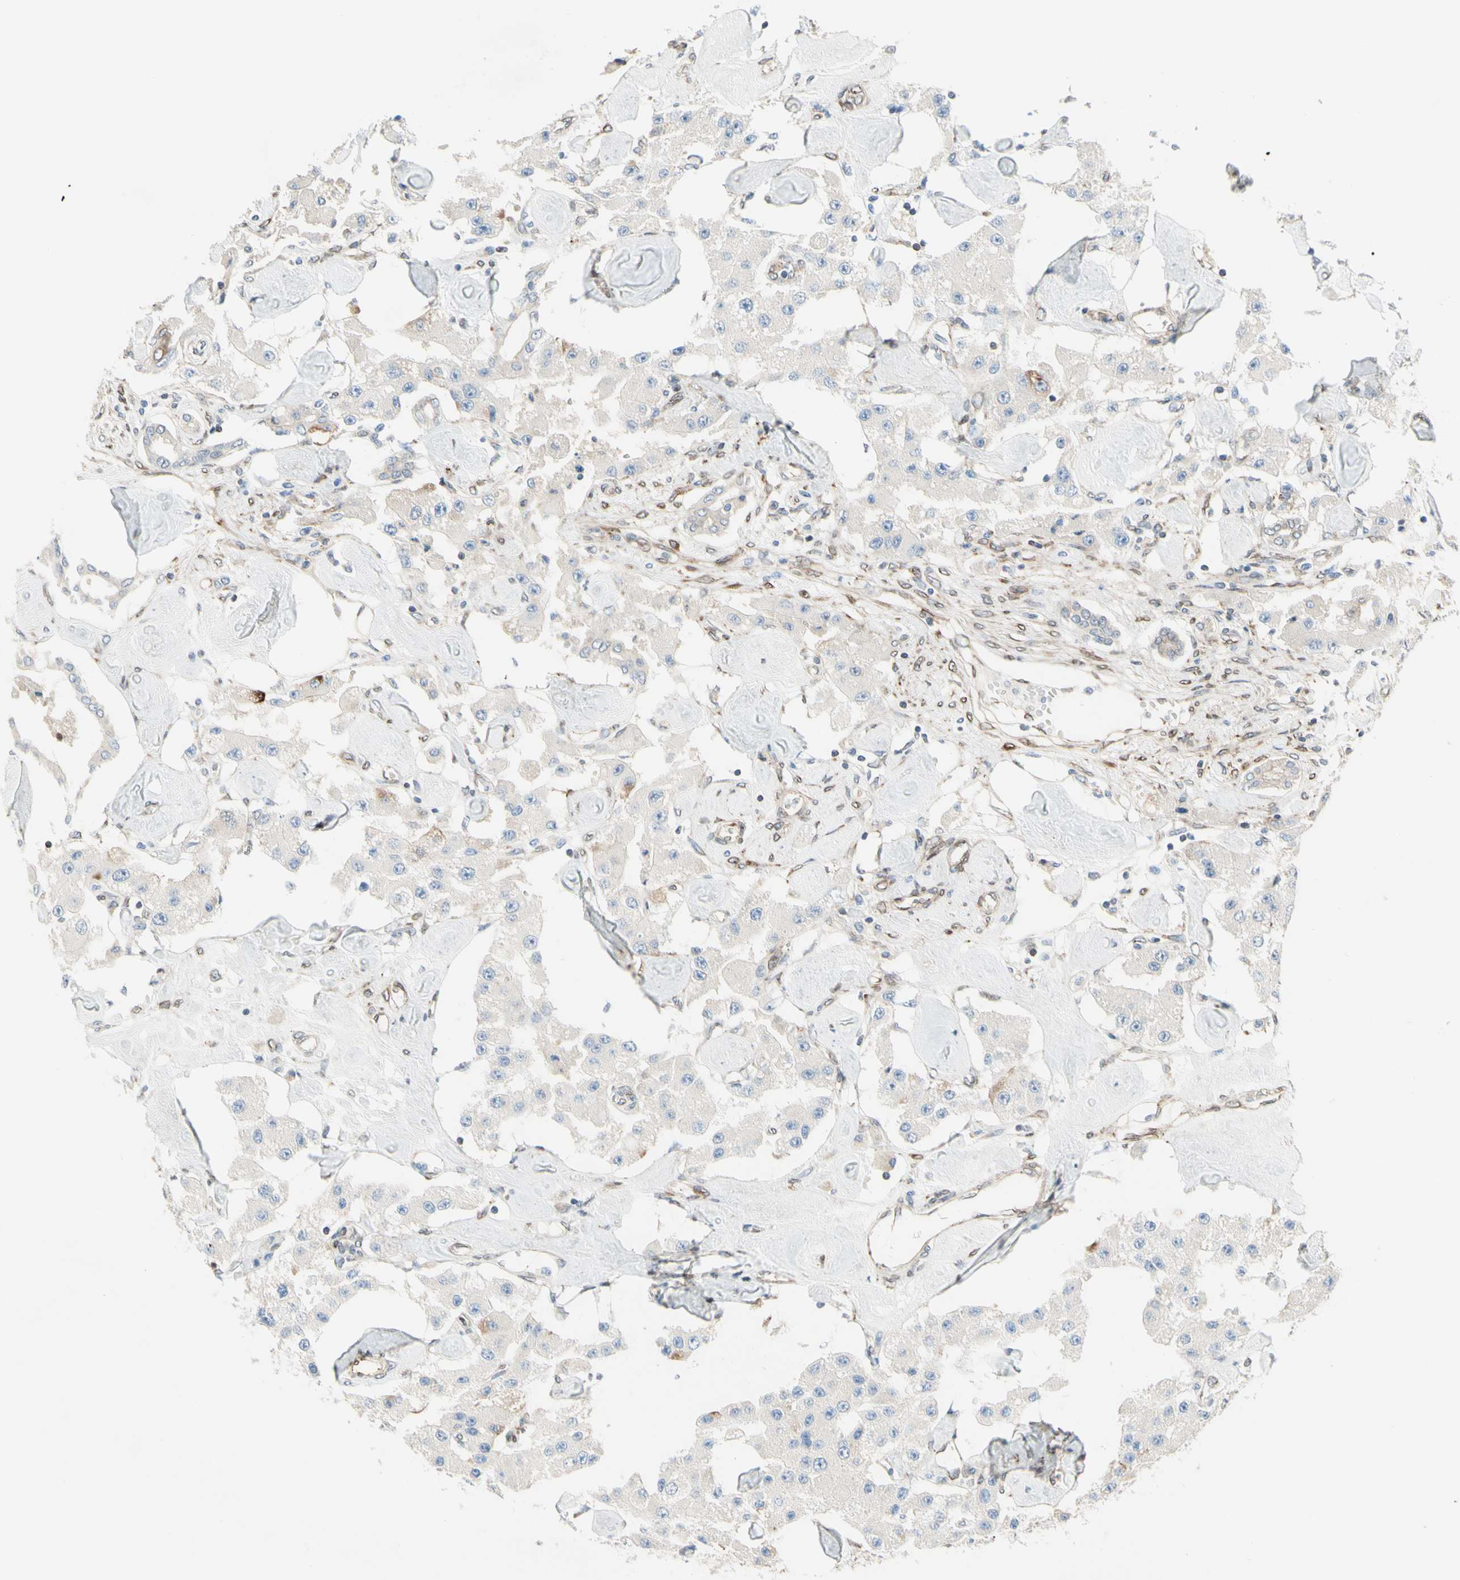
{"staining": {"intensity": "negative", "quantity": "none", "location": "none"}, "tissue": "carcinoid", "cell_type": "Tumor cells", "image_type": "cancer", "snomed": [{"axis": "morphology", "description": "Carcinoid, malignant, NOS"}, {"axis": "topography", "description": "Pancreas"}], "caption": "Tumor cells are negative for brown protein staining in carcinoid.", "gene": "TRAF2", "patient": {"sex": "male", "age": 41}}